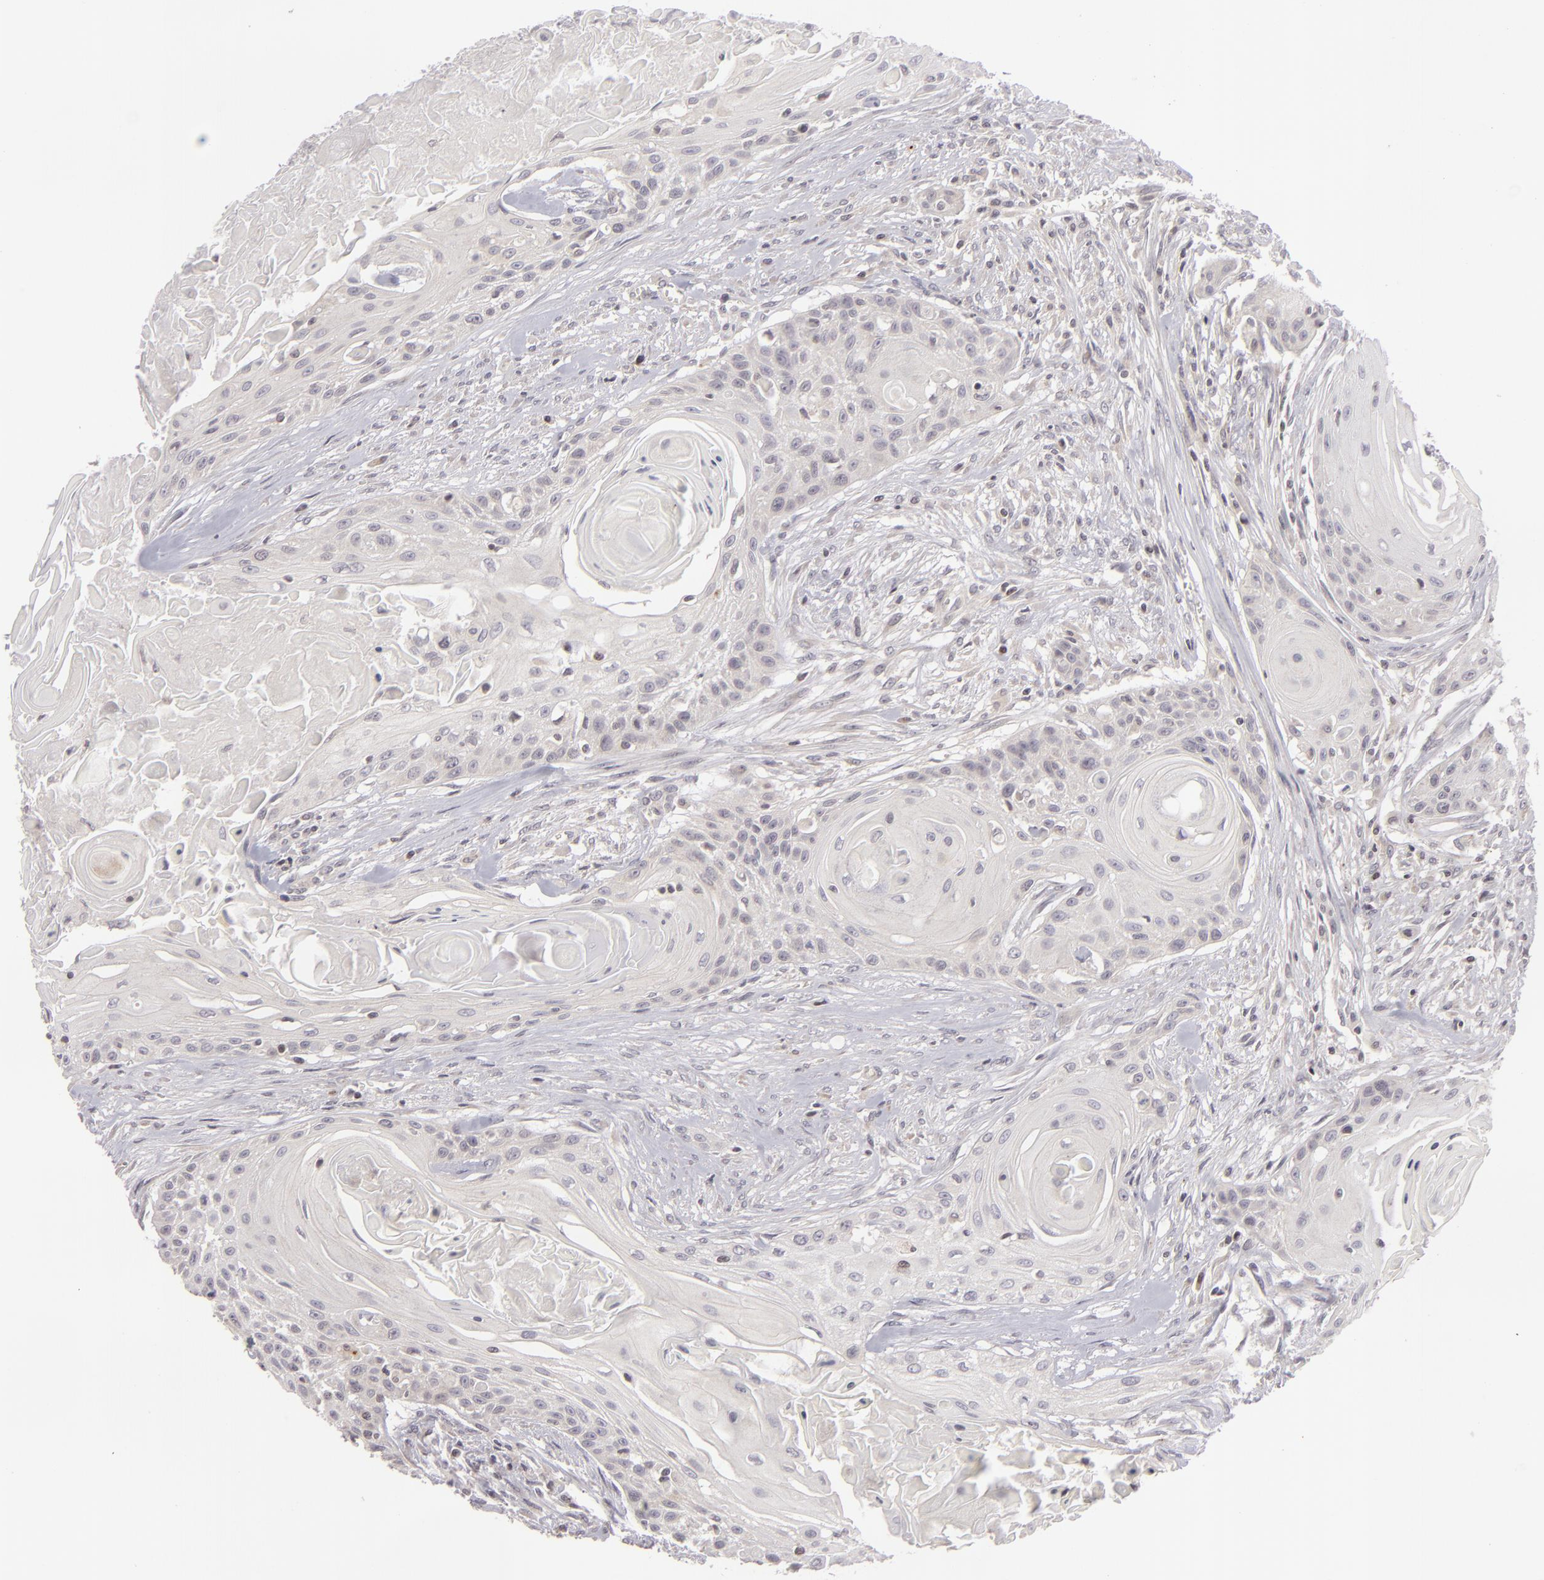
{"staining": {"intensity": "negative", "quantity": "none", "location": "none"}, "tissue": "head and neck cancer", "cell_type": "Tumor cells", "image_type": "cancer", "snomed": [{"axis": "morphology", "description": "Squamous cell carcinoma, NOS"}, {"axis": "morphology", "description": "Squamous cell carcinoma, metastatic, NOS"}, {"axis": "topography", "description": "Lymph node"}, {"axis": "topography", "description": "Salivary gland"}, {"axis": "topography", "description": "Head-Neck"}], "caption": "Tumor cells show no significant protein expression in head and neck cancer (metastatic squamous cell carcinoma).", "gene": "AKAP6", "patient": {"sex": "female", "age": 74}}